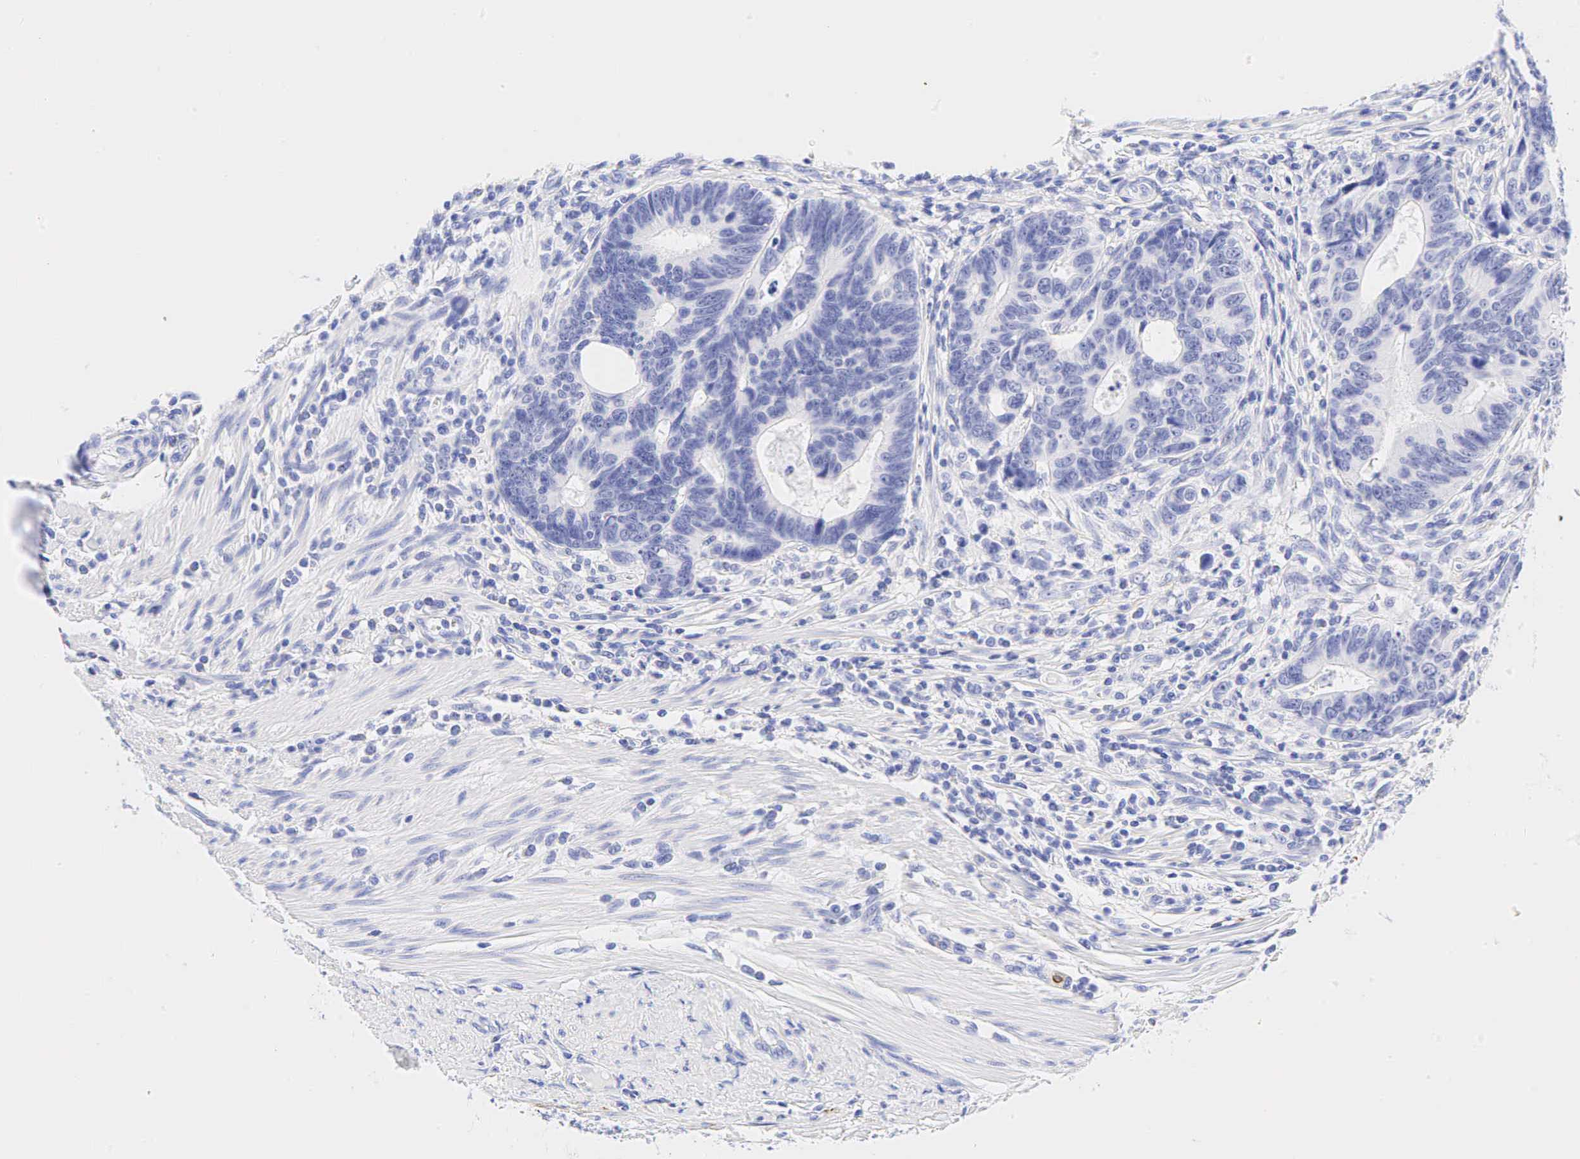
{"staining": {"intensity": "negative", "quantity": "none", "location": "none"}, "tissue": "colorectal cancer", "cell_type": "Tumor cells", "image_type": "cancer", "snomed": [{"axis": "morphology", "description": "Adenocarcinoma, NOS"}, {"axis": "topography", "description": "Colon"}], "caption": "There is no significant positivity in tumor cells of colorectal cancer.", "gene": "KRT7", "patient": {"sex": "female", "age": 78}}